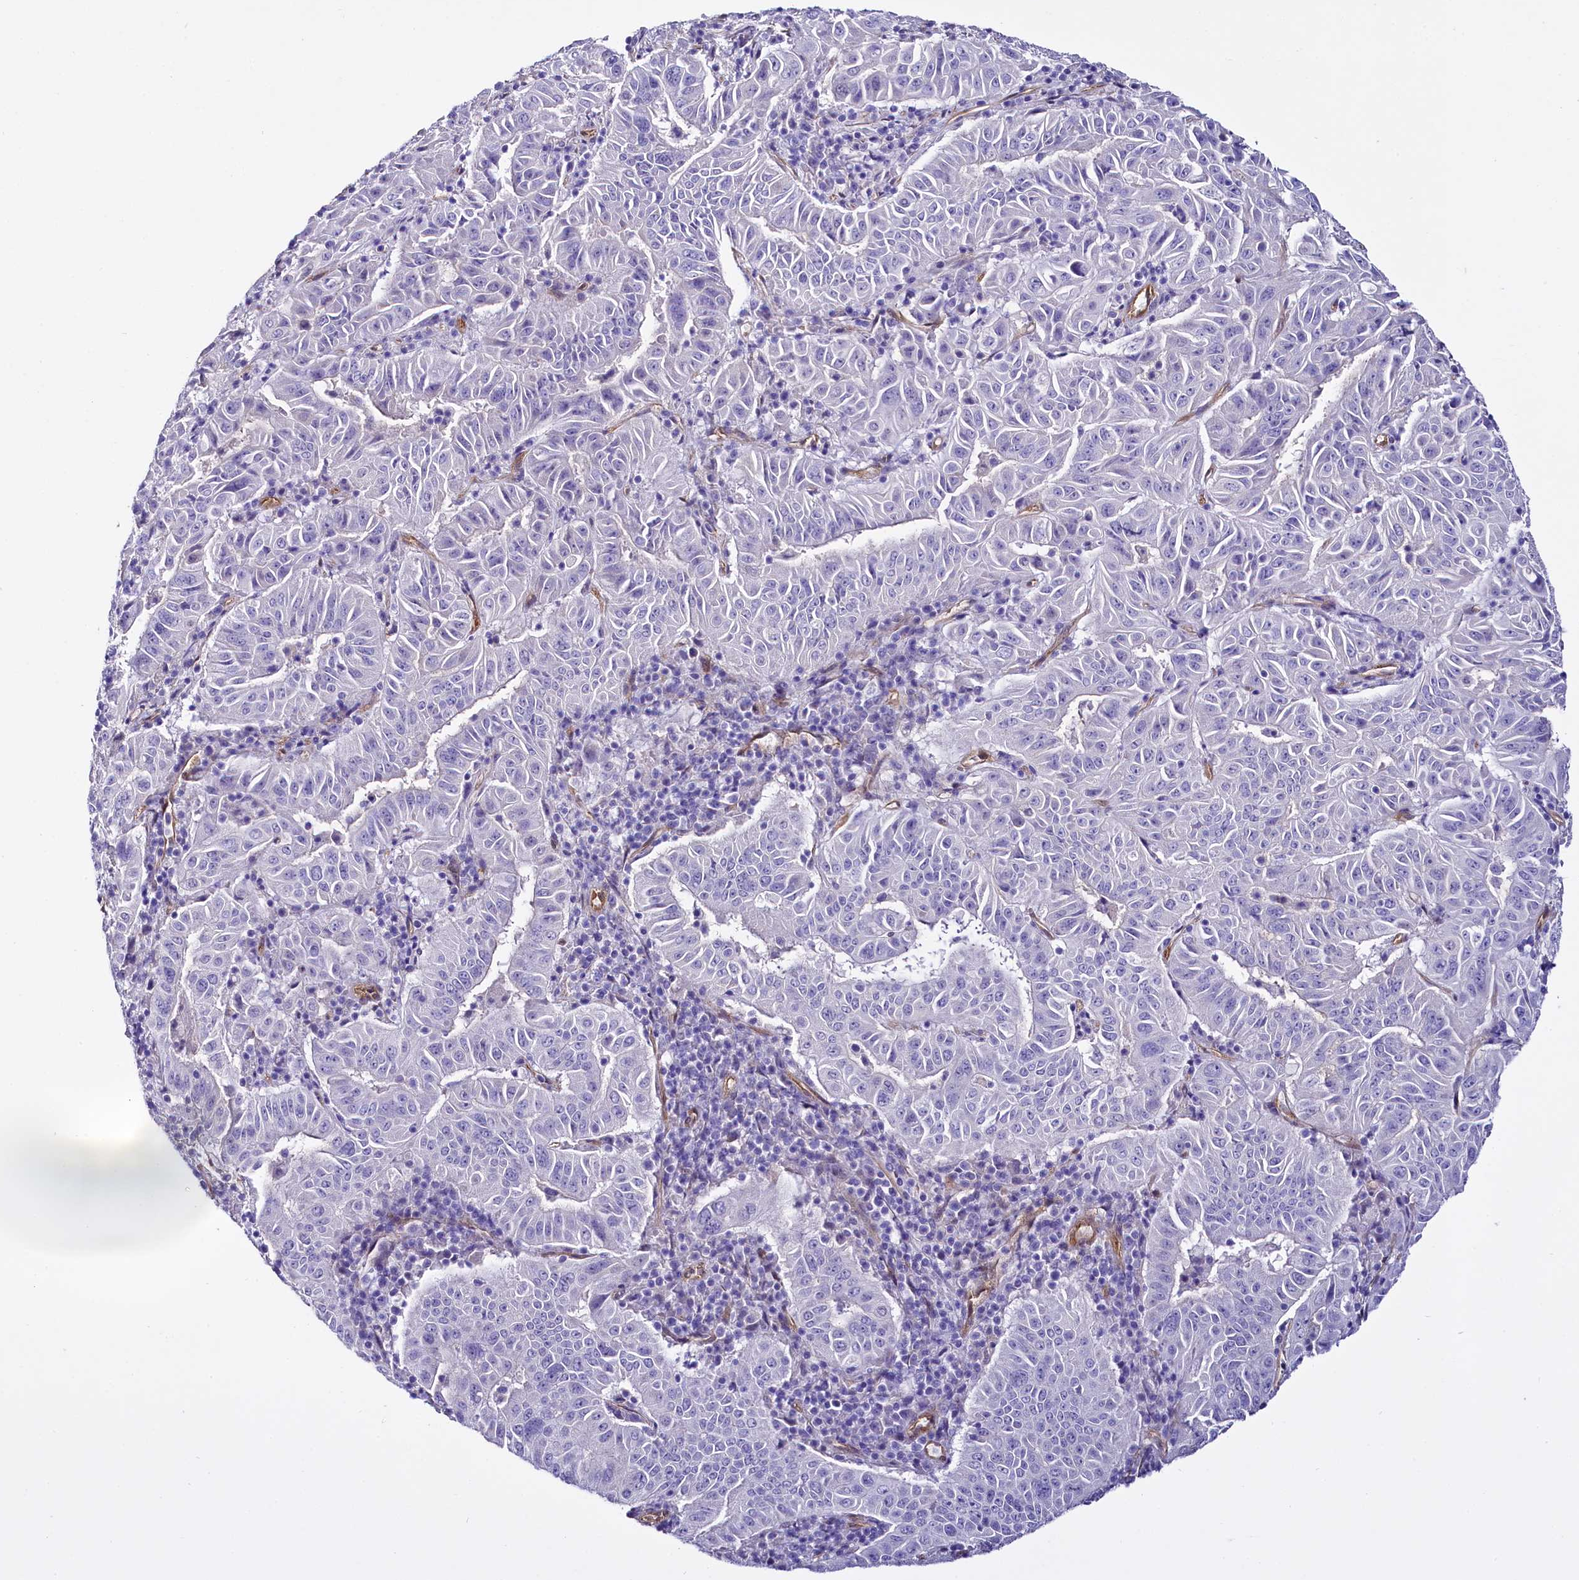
{"staining": {"intensity": "negative", "quantity": "none", "location": "none"}, "tissue": "pancreatic cancer", "cell_type": "Tumor cells", "image_type": "cancer", "snomed": [{"axis": "morphology", "description": "Adenocarcinoma, NOS"}, {"axis": "topography", "description": "Pancreas"}], "caption": "Micrograph shows no protein expression in tumor cells of pancreatic cancer tissue.", "gene": "STXBP1", "patient": {"sex": "male", "age": 63}}